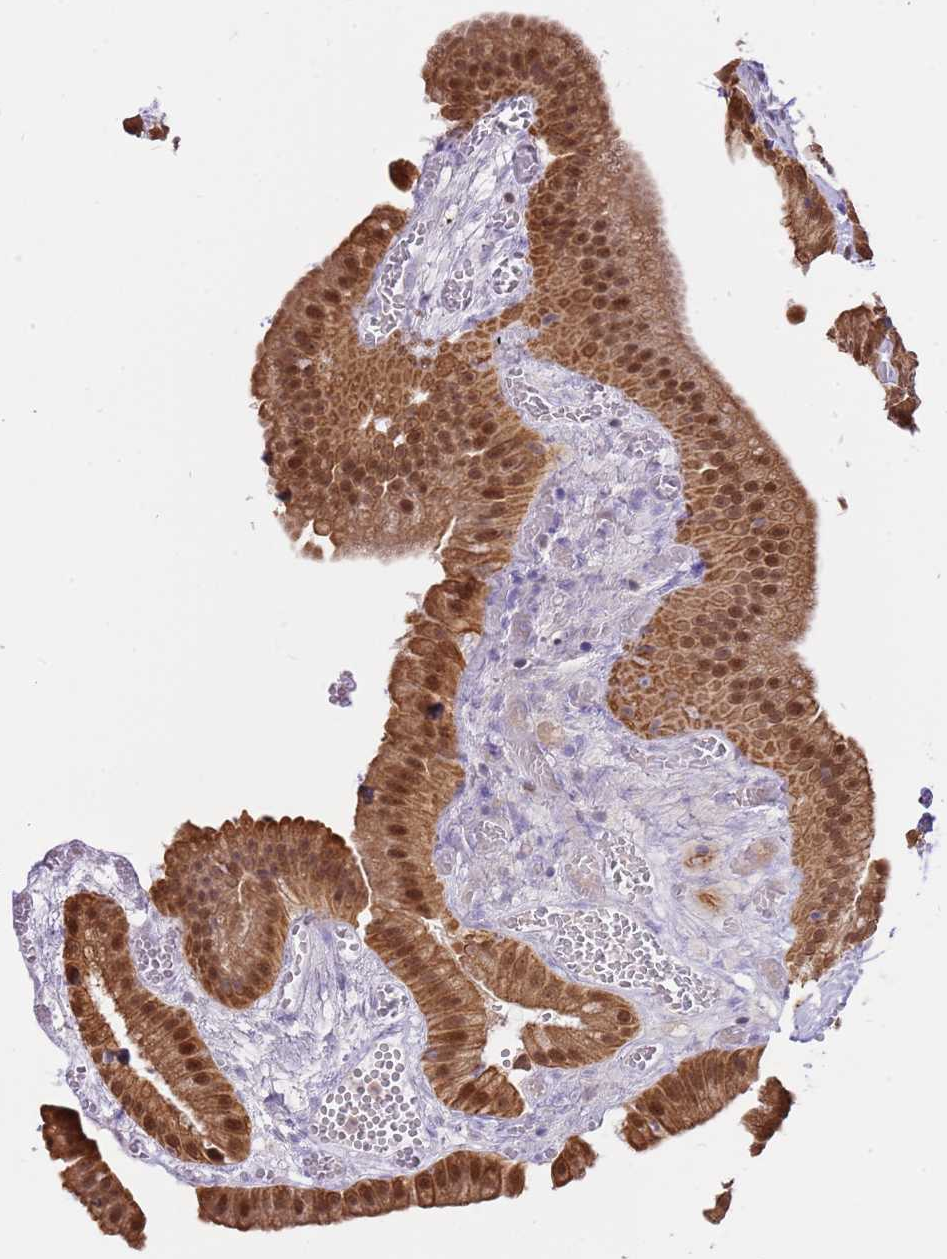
{"staining": {"intensity": "strong", "quantity": ">75%", "location": "cytoplasmic/membranous,nuclear"}, "tissue": "gallbladder", "cell_type": "Glandular cells", "image_type": "normal", "snomed": [{"axis": "morphology", "description": "Normal tissue, NOS"}, {"axis": "topography", "description": "Gallbladder"}], "caption": "Immunohistochemistry photomicrograph of unremarkable gallbladder stained for a protein (brown), which shows high levels of strong cytoplasmic/membranous,nuclear expression in approximately >75% of glandular cells.", "gene": "RFK", "patient": {"sex": "female", "age": 64}}